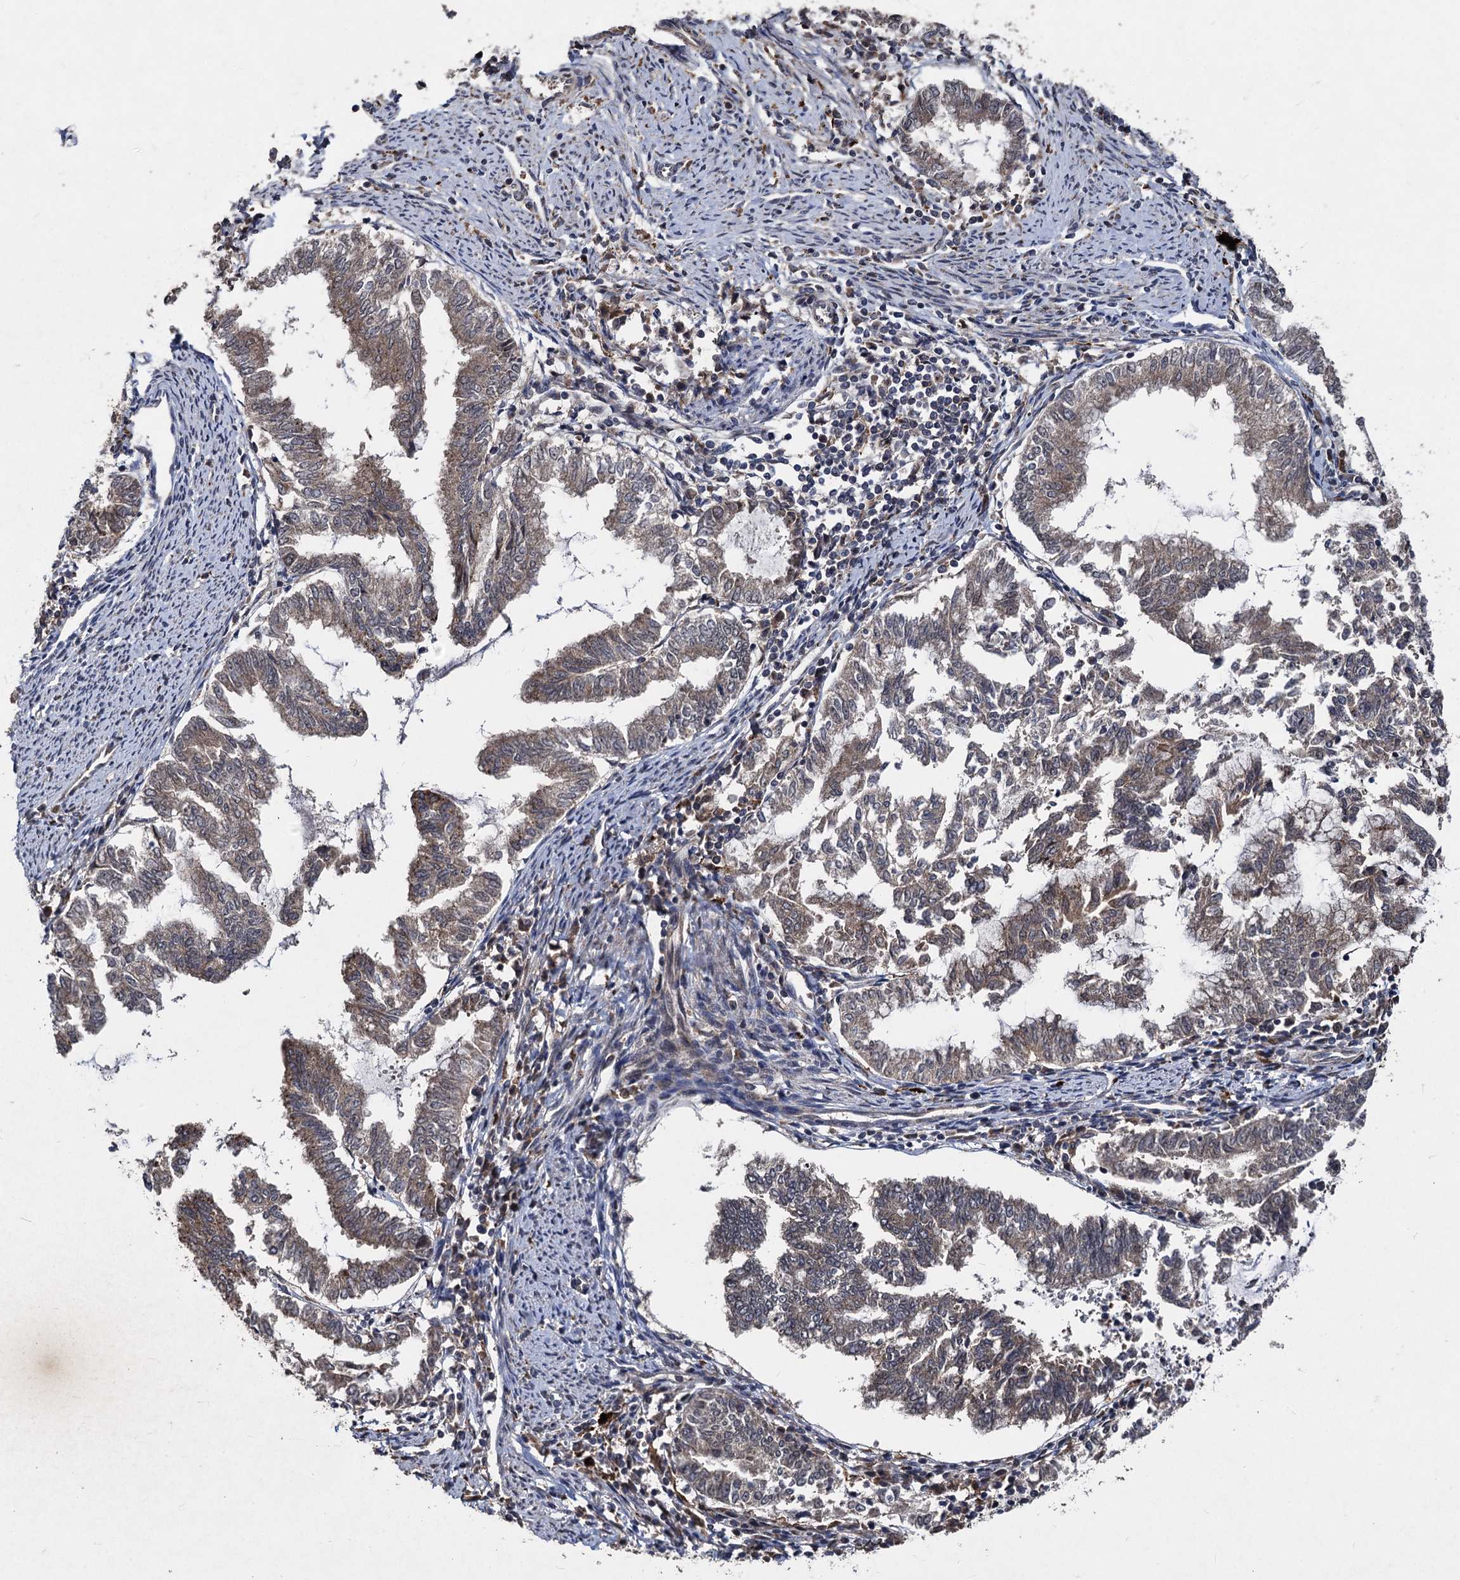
{"staining": {"intensity": "weak", "quantity": ">75%", "location": "cytoplasmic/membranous"}, "tissue": "endometrial cancer", "cell_type": "Tumor cells", "image_type": "cancer", "snomed": [{"axis": "morphology", "description": "Adenocarcinoma, NOS"}, {"axis": "topography", "description": "Endometrium"}], "caption": "Protein staining of endometrial cancer (adenocarcinoma) tissue exhibits weak cytoplasmic/membranous staining in approximately >75% of tumor cells. (brown staining indicates protein expression, while blue staining denotes nuclei).", "gene": "BCL2L2", "patient": {"sex": "female", "age": 79}}